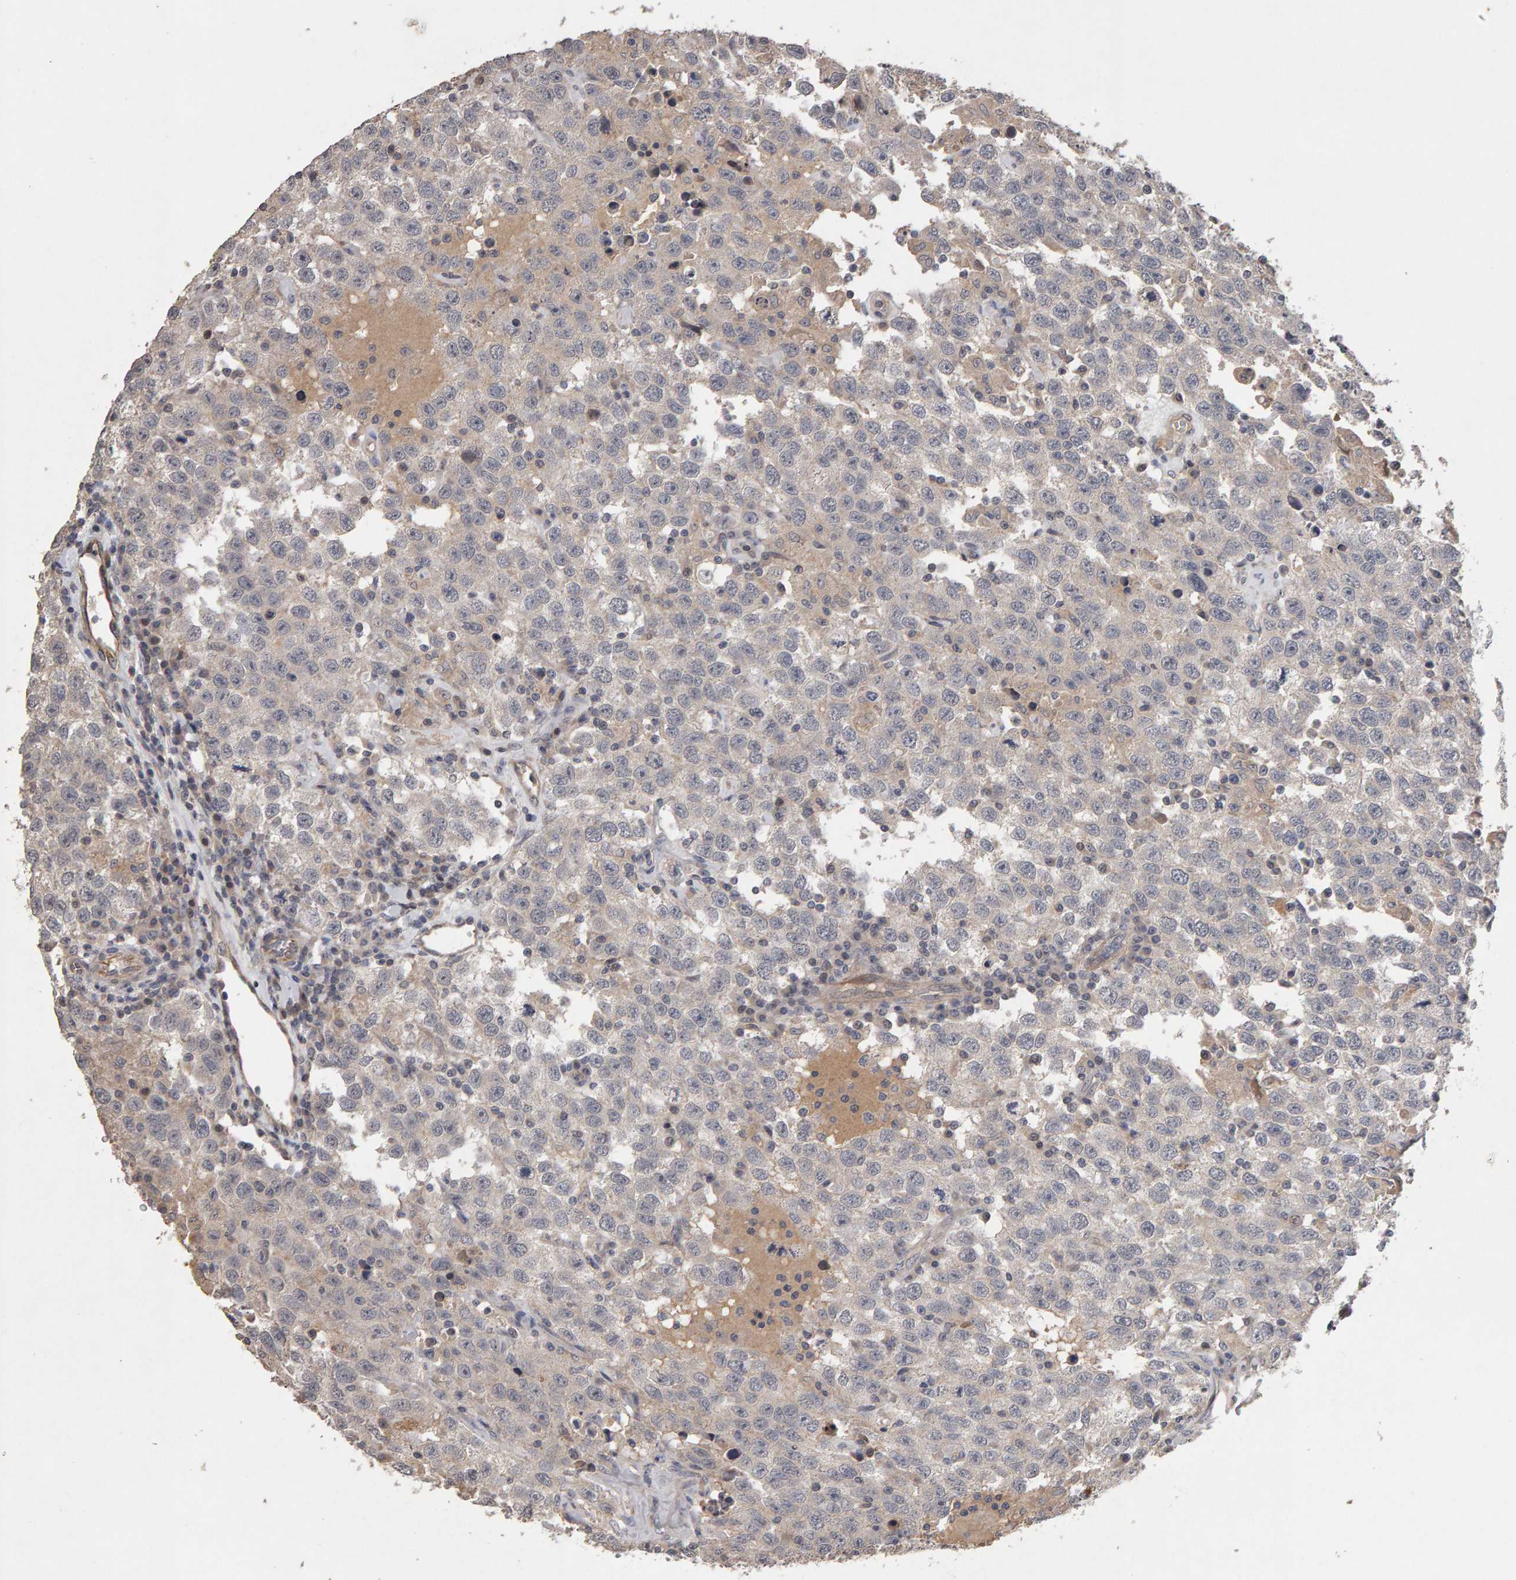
{"staining": {"intensity": "negative", "quantity": "none", "location": "none"}, "tissue": "testis cancer", "cell_type": "Tumor cells", "image_type": "cancer", "snomed": [{"axis": "morphology", "description": "Seminoma, NOS"}, {"axis": "topography", "description": "Testis"}], "caption": "The immunohistochemistry histopathology image has no significant positivity in tumor cells of testis cancer tissue.", "gene": "COASY", "patient": {"sex": "male", "age": 41}}